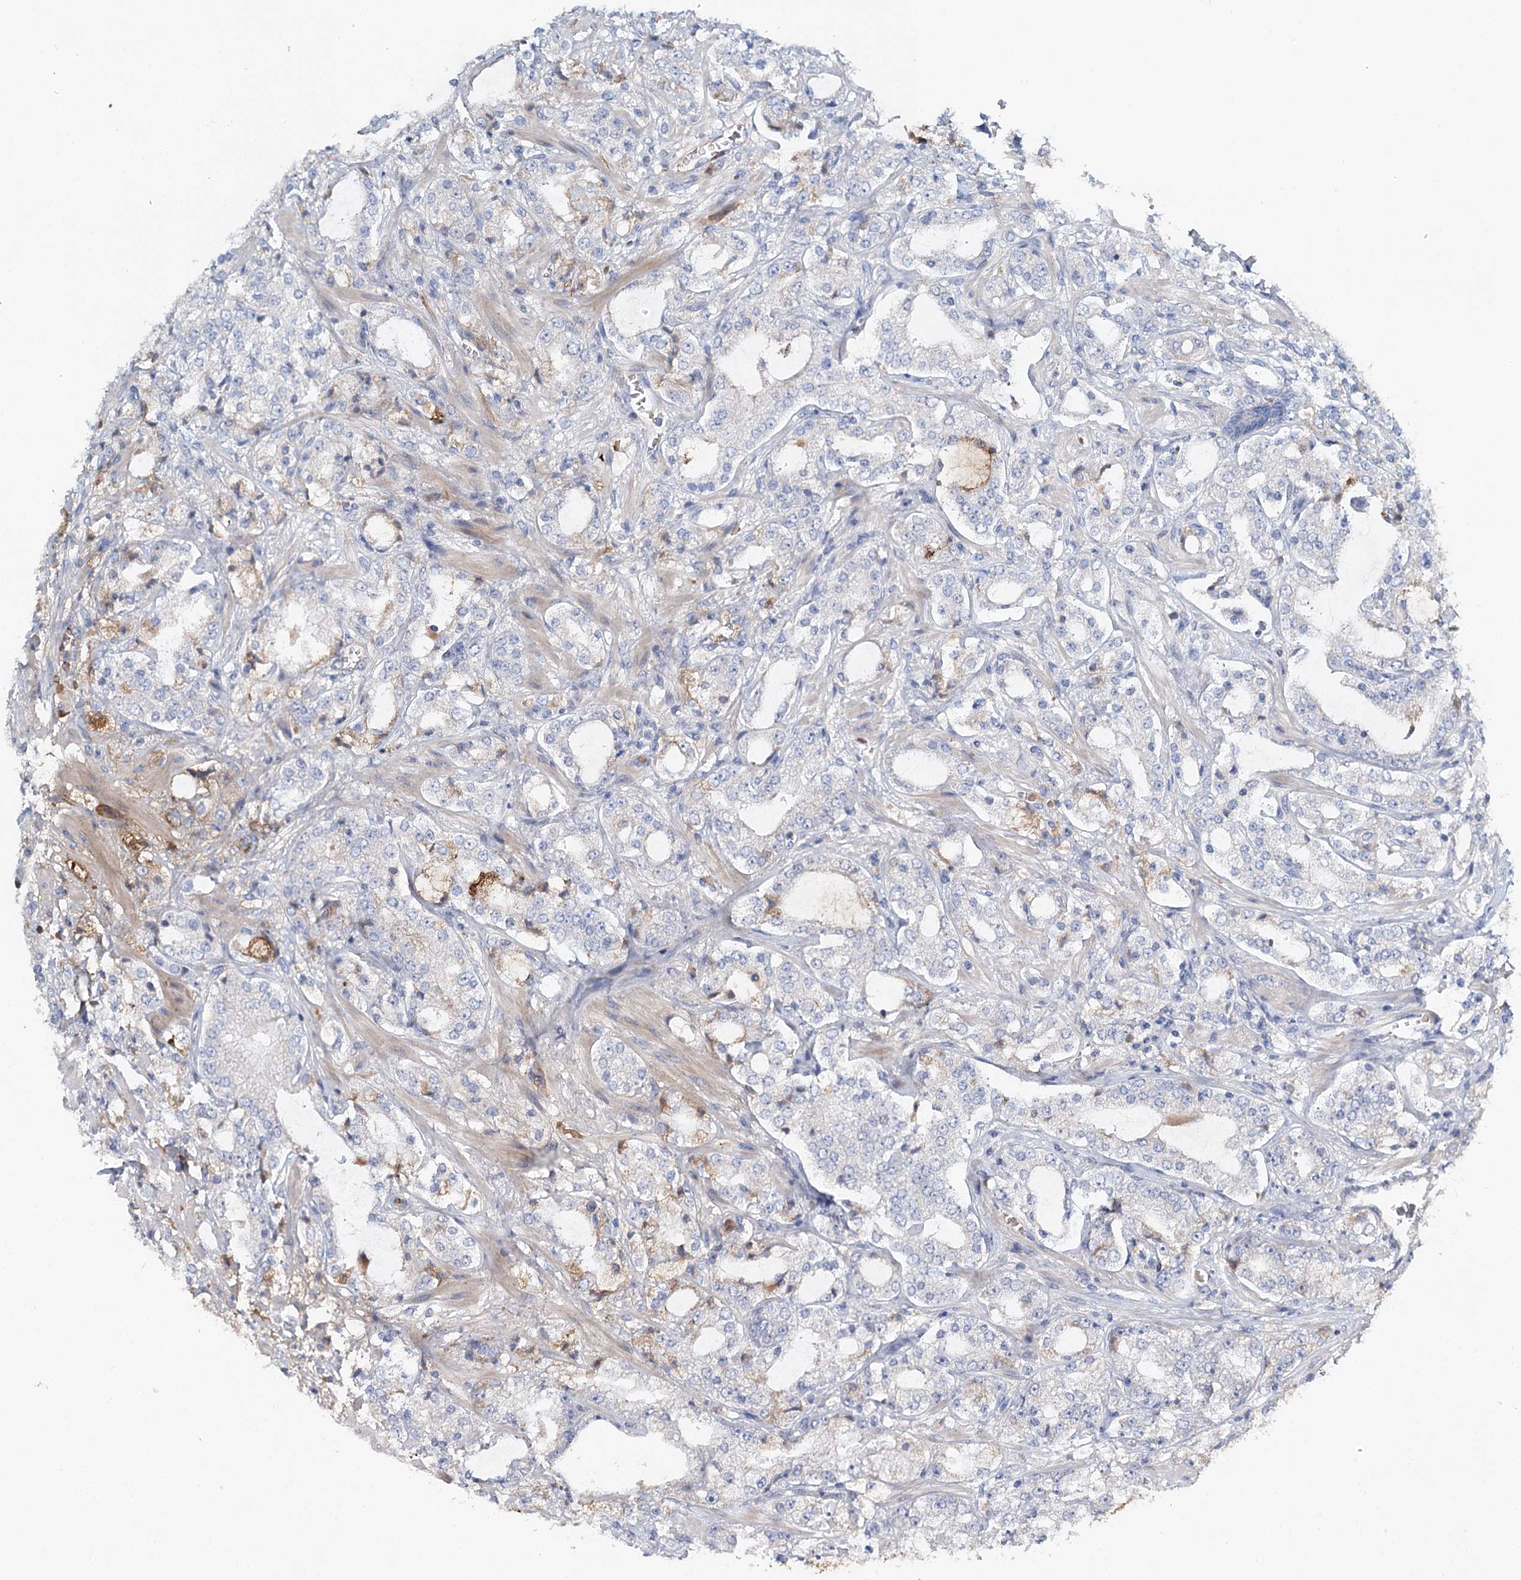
{"staining": {"intensity": "negative", "quantity": "none", "location": "none"}, "tissue": "prostate cancer", "cell_type": "Tumor cells", "image_type": "cancer", "snomed": [{"axis": "morphology", "description": "Adenocarcinoma, High grade"}, {"axis": "topography", "description": "Prostate"}], "caption": "Tumor cells show no significant protein staining in prostate high-grade adenocarcinoma. (Stains: DAB immunohistochemistry with hematoxylin counter stain, Microscopy: brightfield microscopy at high magnification).", "gene": "ALKBH8", "patient": {"sex": "male", "age": 64}}